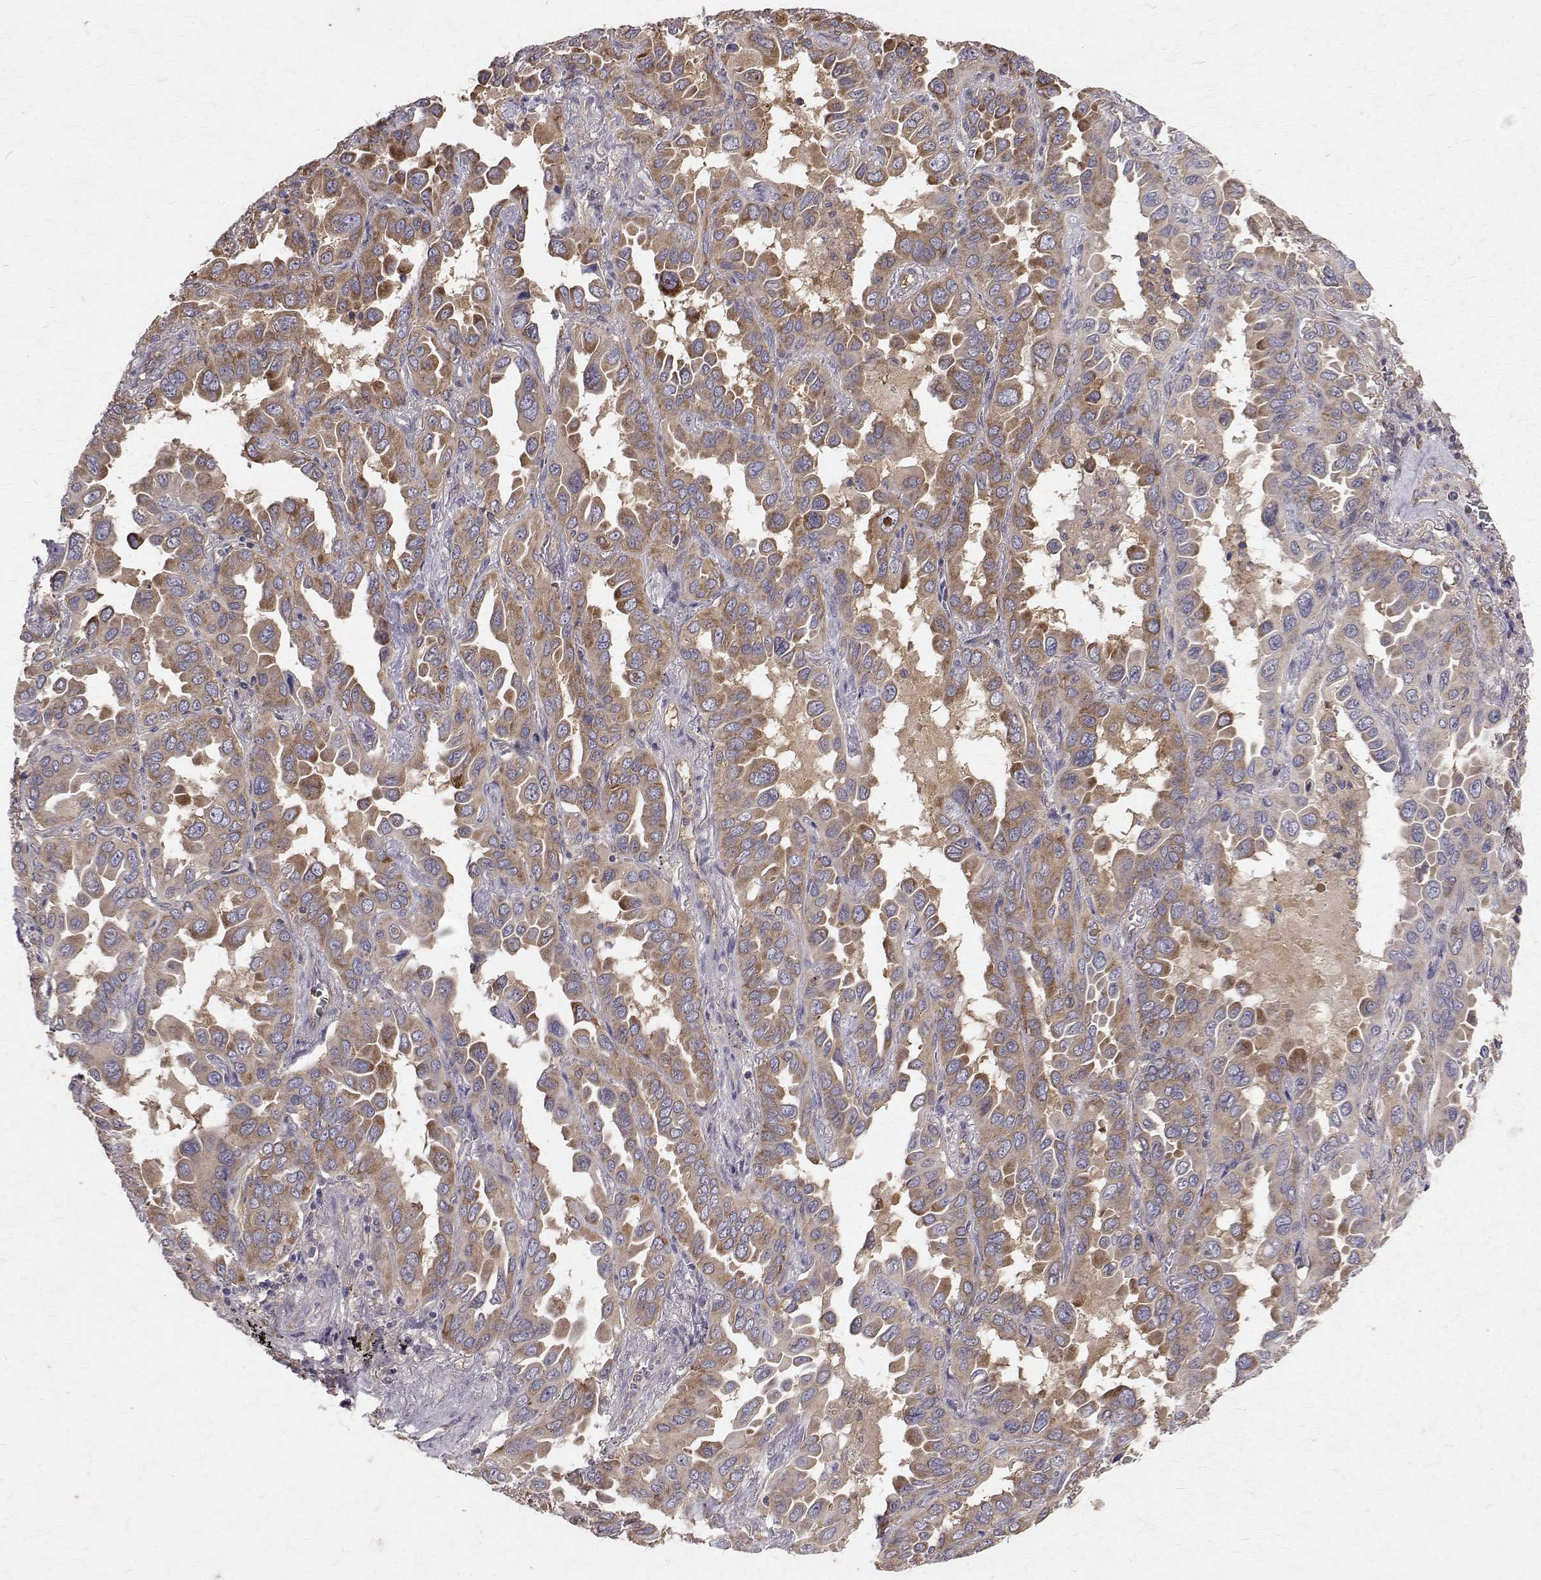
{"staining": {"intensity": "moderate", "quantity": "25%-75%", "location": "cytoplasmic/membranous"}, "tissue": "lung cancer", "cell_type": "Tumor cells", "image_type": "cancer", "snomed": [{"axis": "morphology", "description": "Adenocarcinoma, NOS"}, {"axis": "topography", "description": "Lung"}], "caption": "Protein expression analysis of adenocarcinoma (lung) exhibits moderate cytoplasmic/membranous expression in approximately 25%-75% of tumor cells. (DAB (3,3'-diaminobenzidine) = brown stain, brightfield microscopy at high magnification).", "gene": "FARSB", "patient": {"sex": "male", "age": 64}}